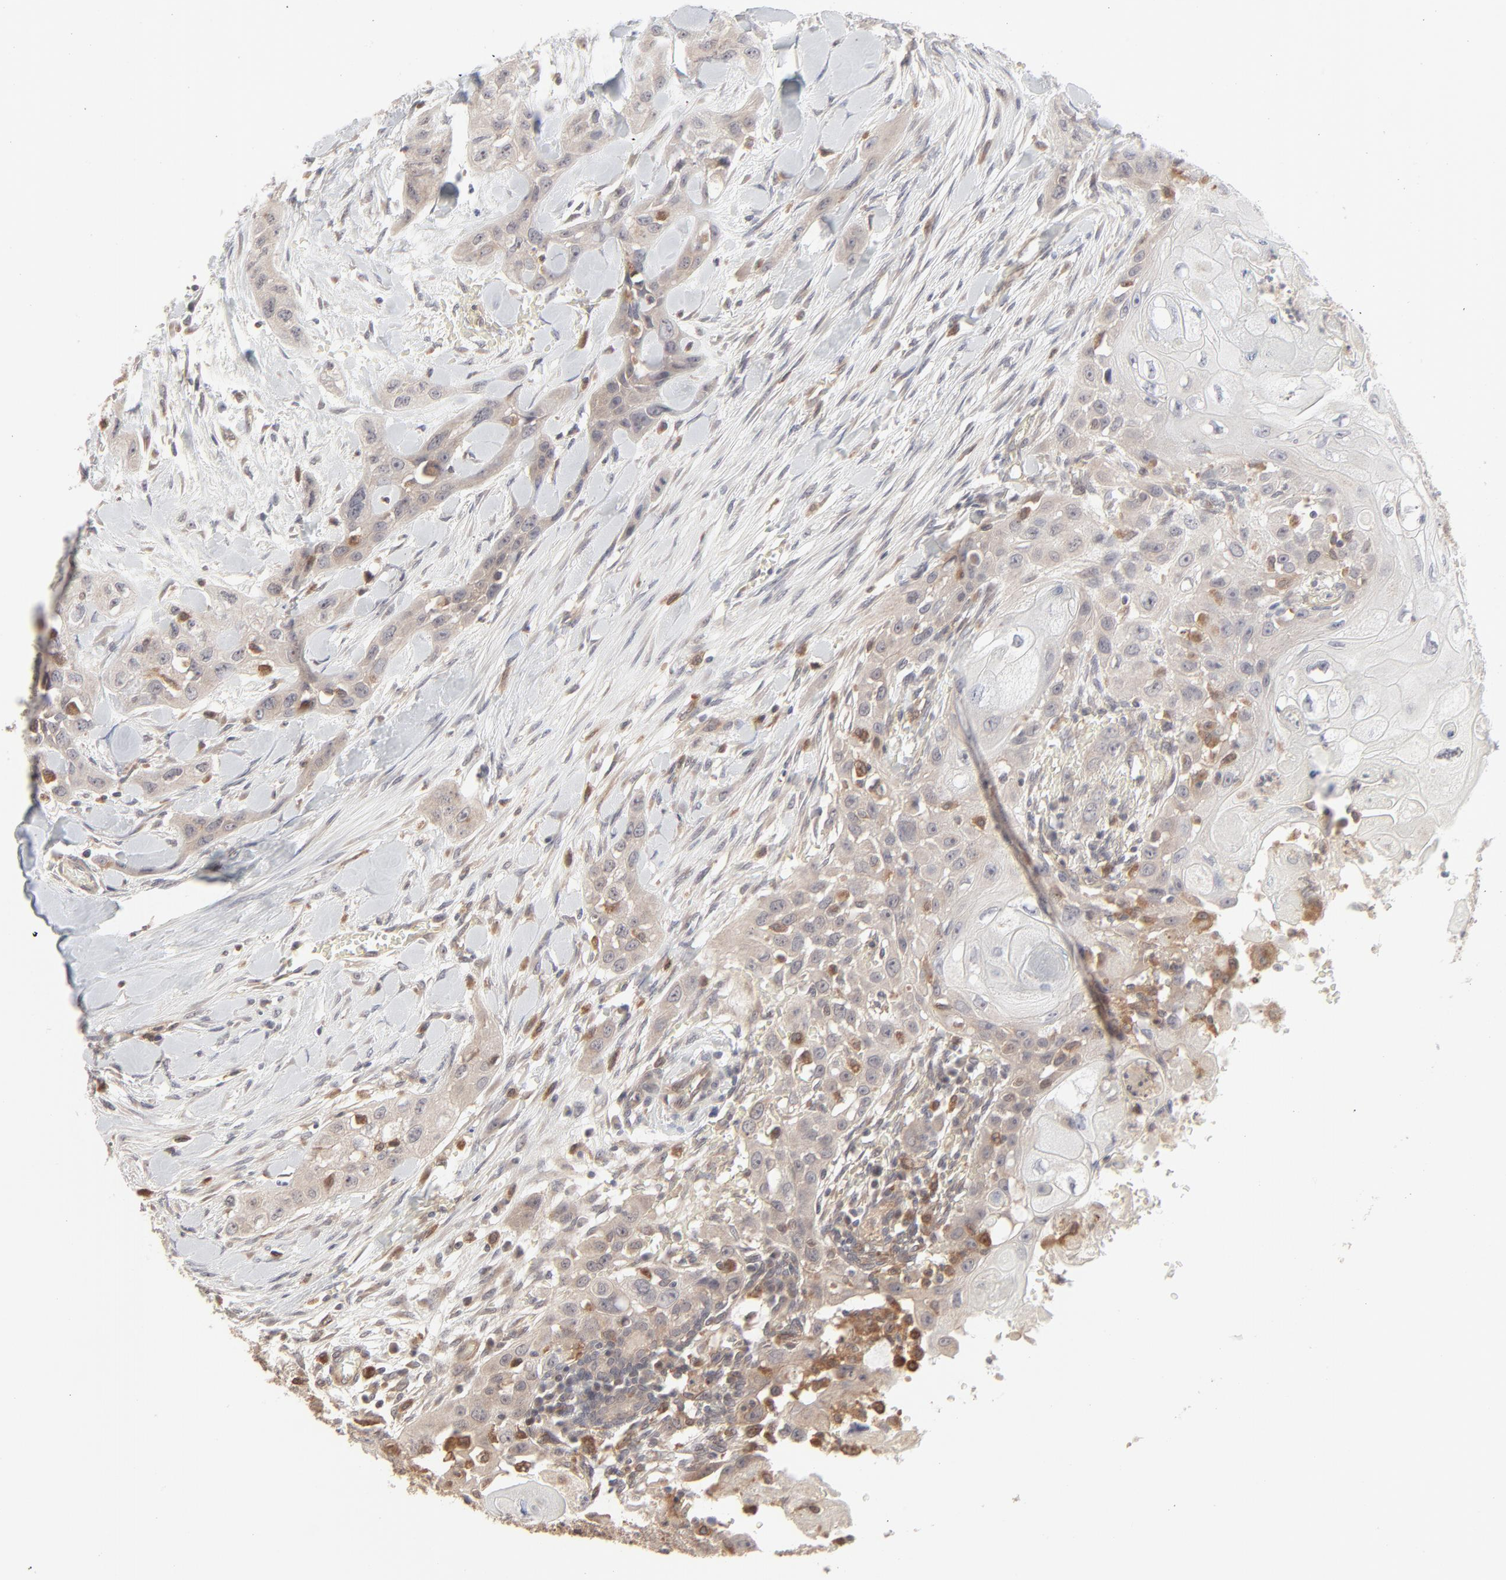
{"staining": {"intensity": "moderate", "quantity": "25%-75%", "location": "cytoplasmic/membranous"}, "tissue": "head and neck cancer", "cell_type": "Tumor cells", "image_type": "cancer", "snomed": [{"axis": "morphology", "description": "Neoplasm, malignant, NOS"}, {"axis": "topography", "description": "Salivary gland"}, {"axis": "topography", "description": "Head-Neck"}], "caption": "A brown stain highlights moderate cytoplasmic/membranous staining of a protein in human head and neck neoplasm (malignant) tumor cells.", "gene": "RAB5C", "patient": {"sex": "male", "age": 43}}